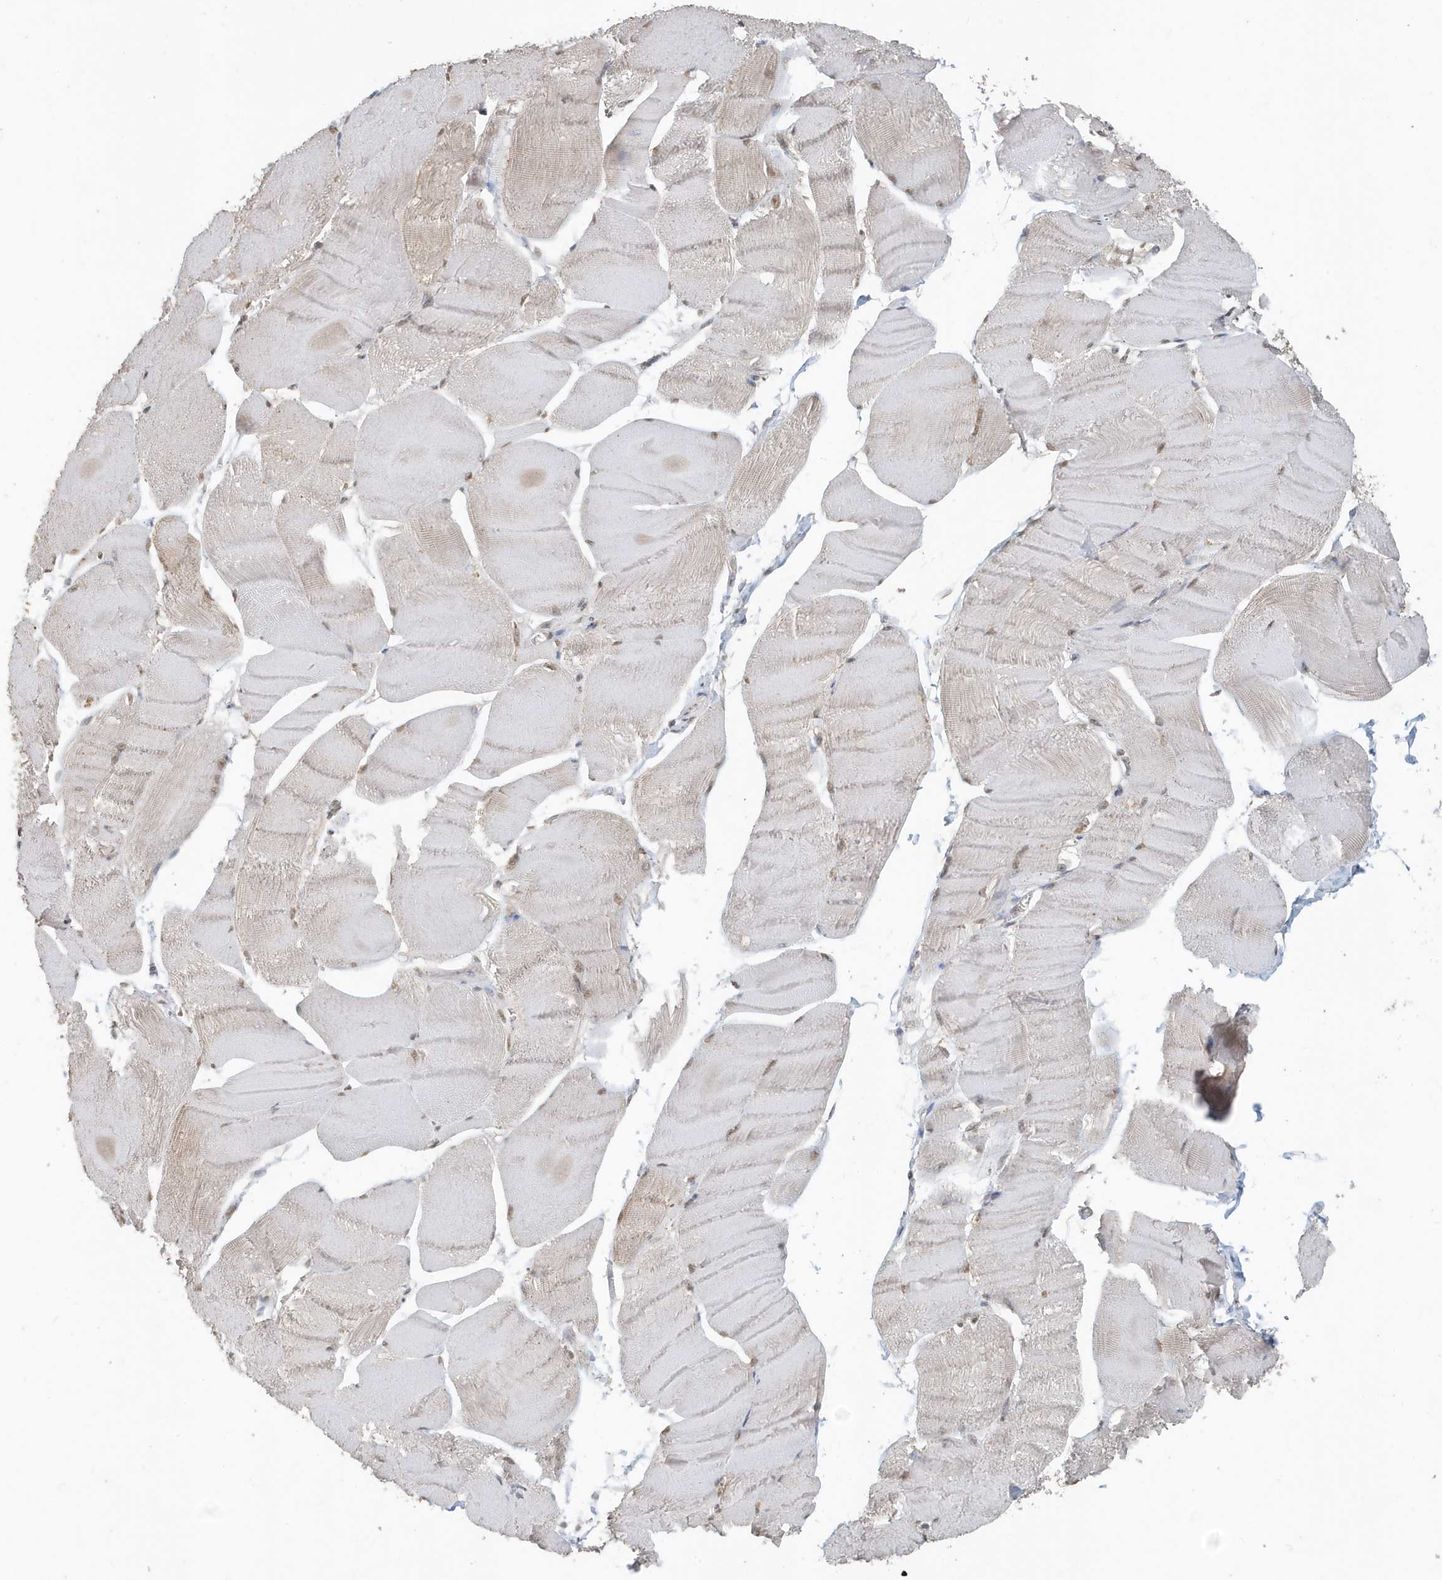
{"staining": {"intensity": "moderate", "quantity": "<25%", "location": "nuclear"}, "tissue": "skeletal muscle", "cell_type": "Myocytes", "image_type": "normal", "snomed": [{"axis": "morphology", "description": "Normal tissue, NOS"}, {"axis": "morphology", "description": "Basal cell carcinoma"}, {"axis": "topography", "description": "Skeletal muscle"}], "caption": "Immunohistochemistry (DAB (3,3'-diaminobenzidine)) staining of unremarkable skeletal muscle displays moderate nuclear protein expression in approximately <25% of myocytes.", "gene": "DEFA1", "patient": {"sex": "female", "age": 64}}